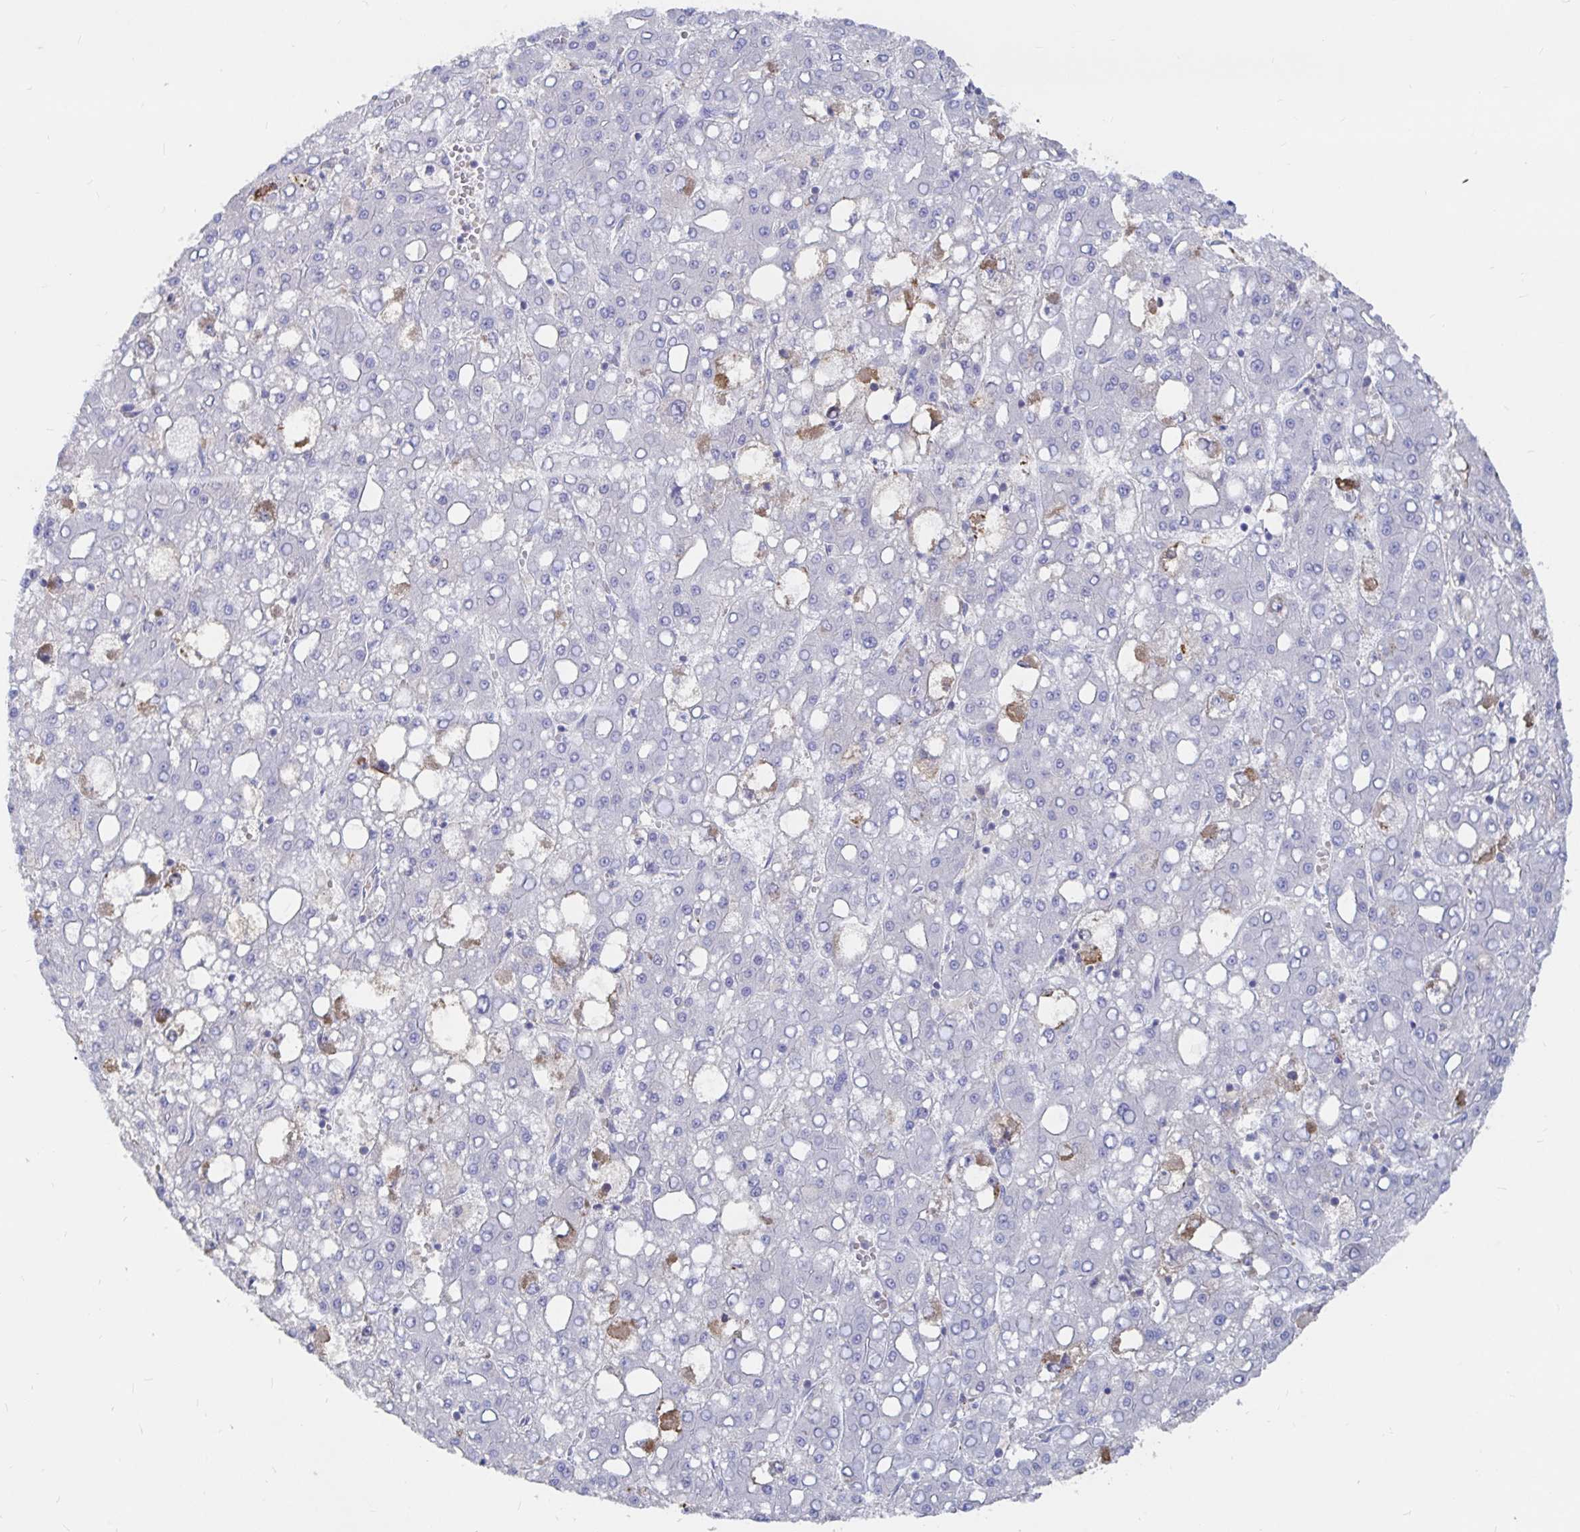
{"staining": {"intensity": "negative", "quantity": "none", "location": "none"}, "tissue": "liver cancer", "cell_type": "Tumor cells", "image_type": "cancer", "snomed": [{"axis": "morphology", "description": "Carcinoma, Hepatocellular, NOS"}, {"axis": "topography", "description": "Liver"}], "caption": "This histopathology image is of liver cancer (hepatocellular carcinoma) stained with IHC to label a protein in brown with the nuclei are counter-stained blue. There is no positivity in tumor cells. (Stains: DAB immunohistochemistry (IHC) with hematoxylin counter stain, Microscopy: brightfield microscopy at high magnification).", "gene": "KCTD19", "patient": {"sex": "male", "age": 65}}